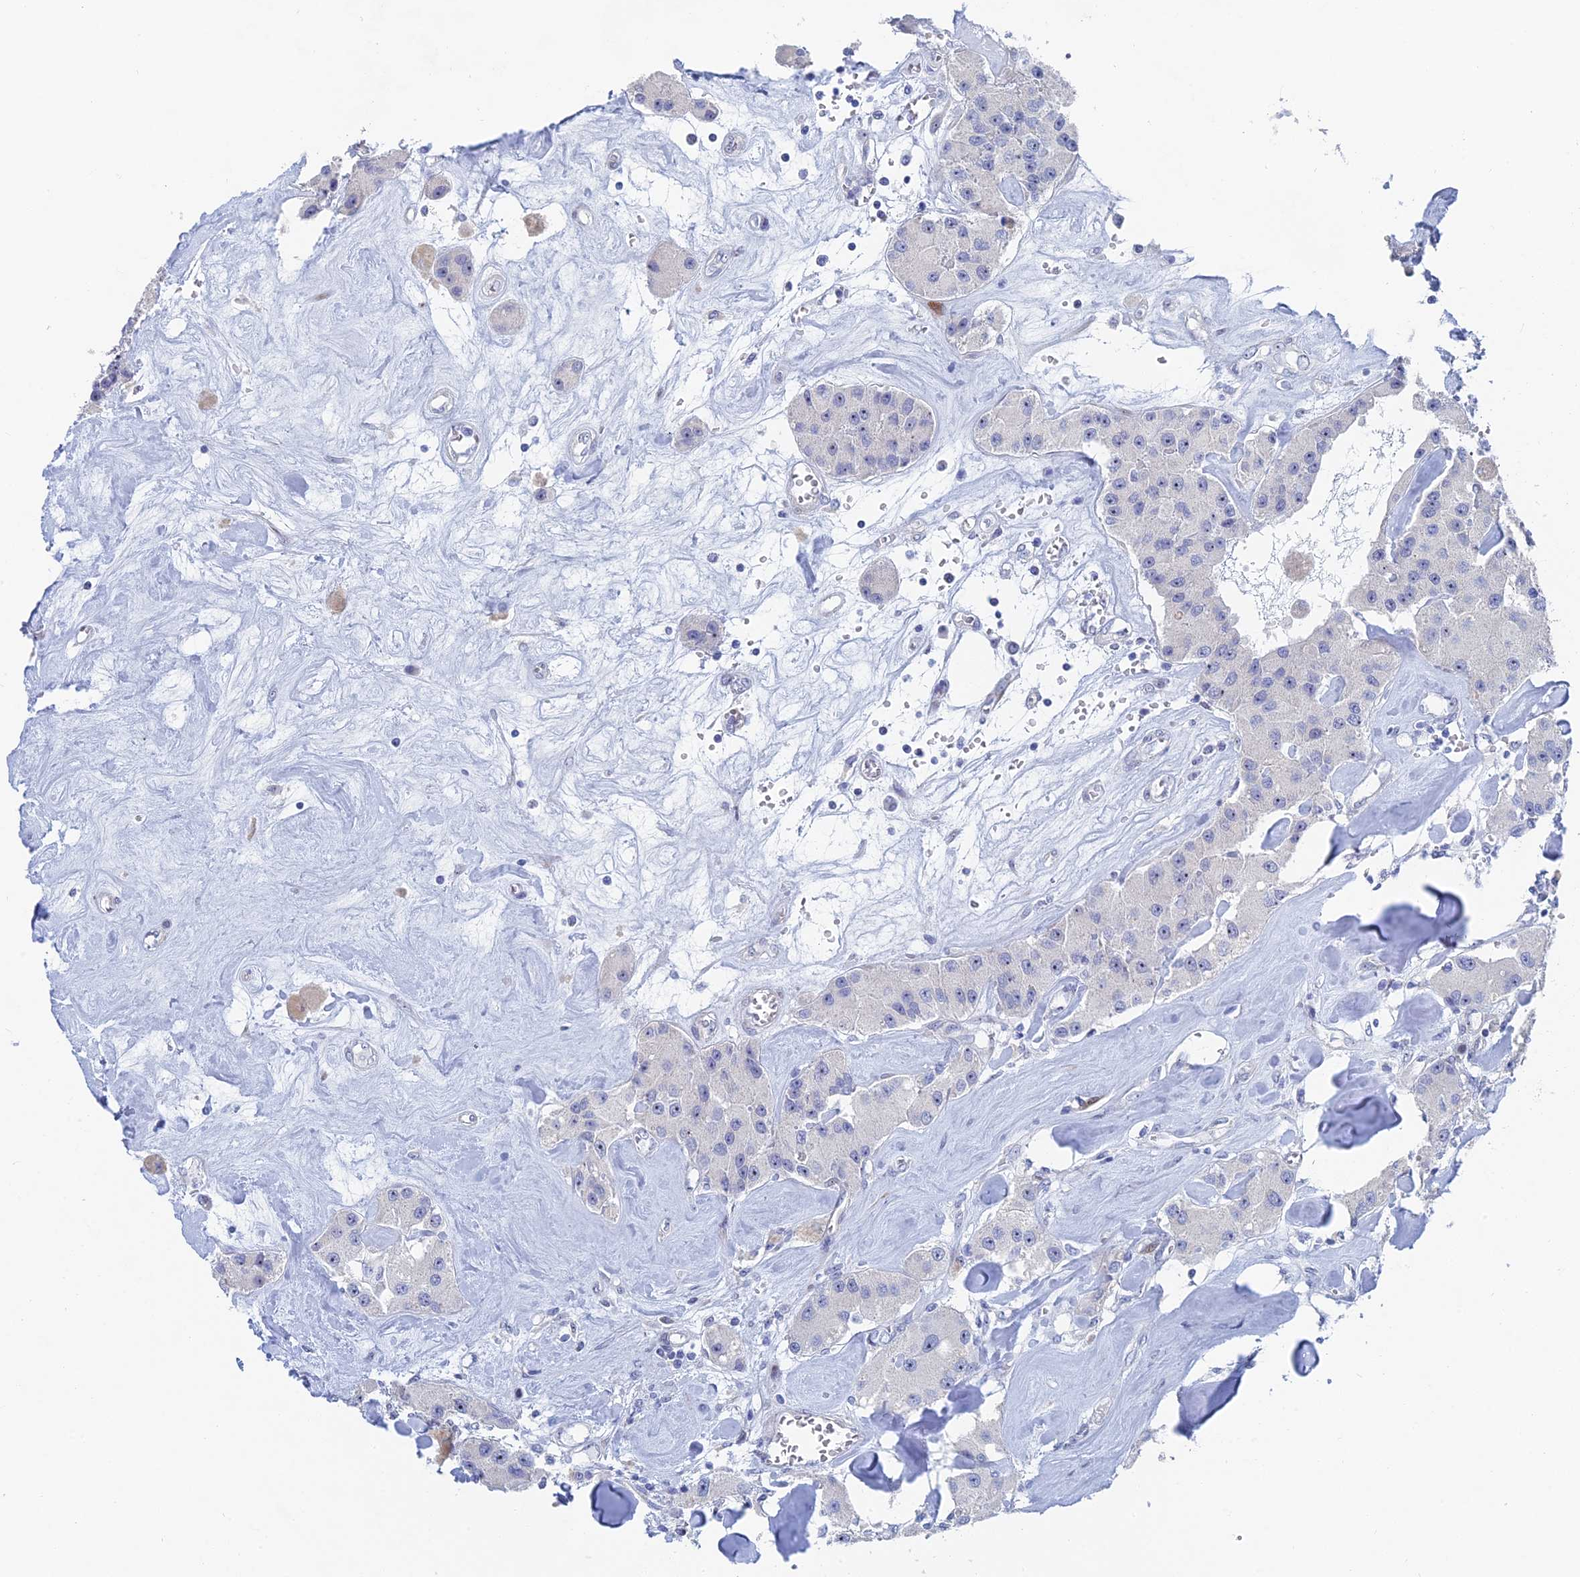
{"staining": {"intensity": "negative", "quantity": "none", "location": "none"}, "tissue": "carcinoid", "cell_type": "Tumor cells", "image_type": "cancer", "snomed": [{"axis": "morphology", "description": "Carcinoid, malignant, NOS"}, {"axis": "topography", "description": "Pancreas"}], "caption": "A histopathology image of carcinoid stained for a protein shows no brown staining in tumor cells. Brightfield microscopy of immunohistochemistry (IHC) stained with DAB (3,3'-diaminobenzidine) (brown) and hematoxylin (blue), captured at high magnification.", "gene": "DRGX", "patient": {"sex": "male", "age": 41}}